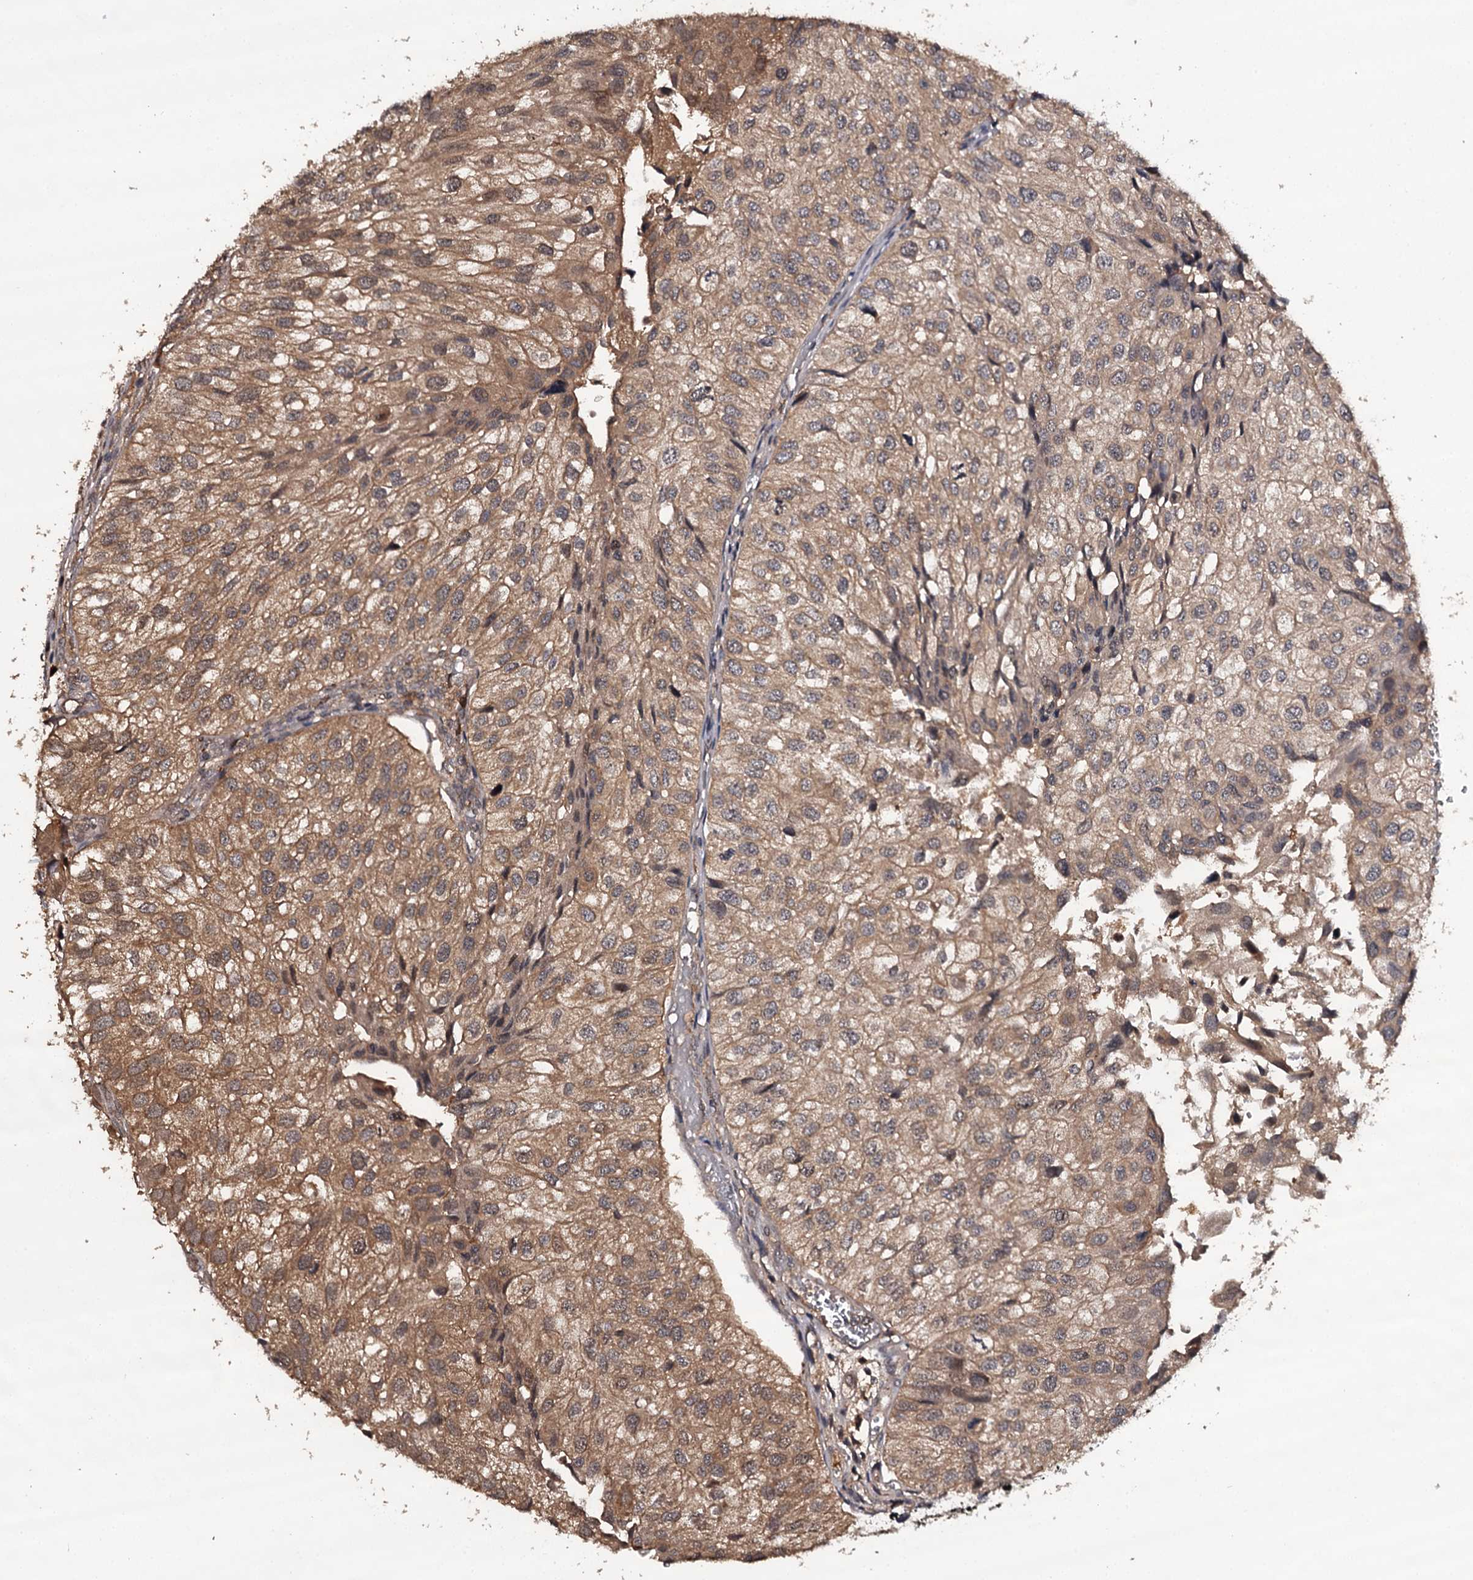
{"staining": {"intensity": "moderate", "quantity": ">75%", "location": "cytoplasmic/membranous"}, "tissue": "urothelial cancer", "cell_type": "Tumor cells", "image_type": "cancer", "snomed": [{"axis": "morphology", "description": "Urothelial carcinoma, Low grade"}, {"axis": "topography", "description": "Urinary bladder"}], "caption": "Immunohistochemistry (IHC) micrograph of urothelial carcinoma (low-grade) stained for a protein (brown), which displays medium levels of moderate cytoplasmic/membranous positivity in approximately >75% of tumor cells.", "gene": "TTC12", "patient": {"sex": "female", "age": 89}}